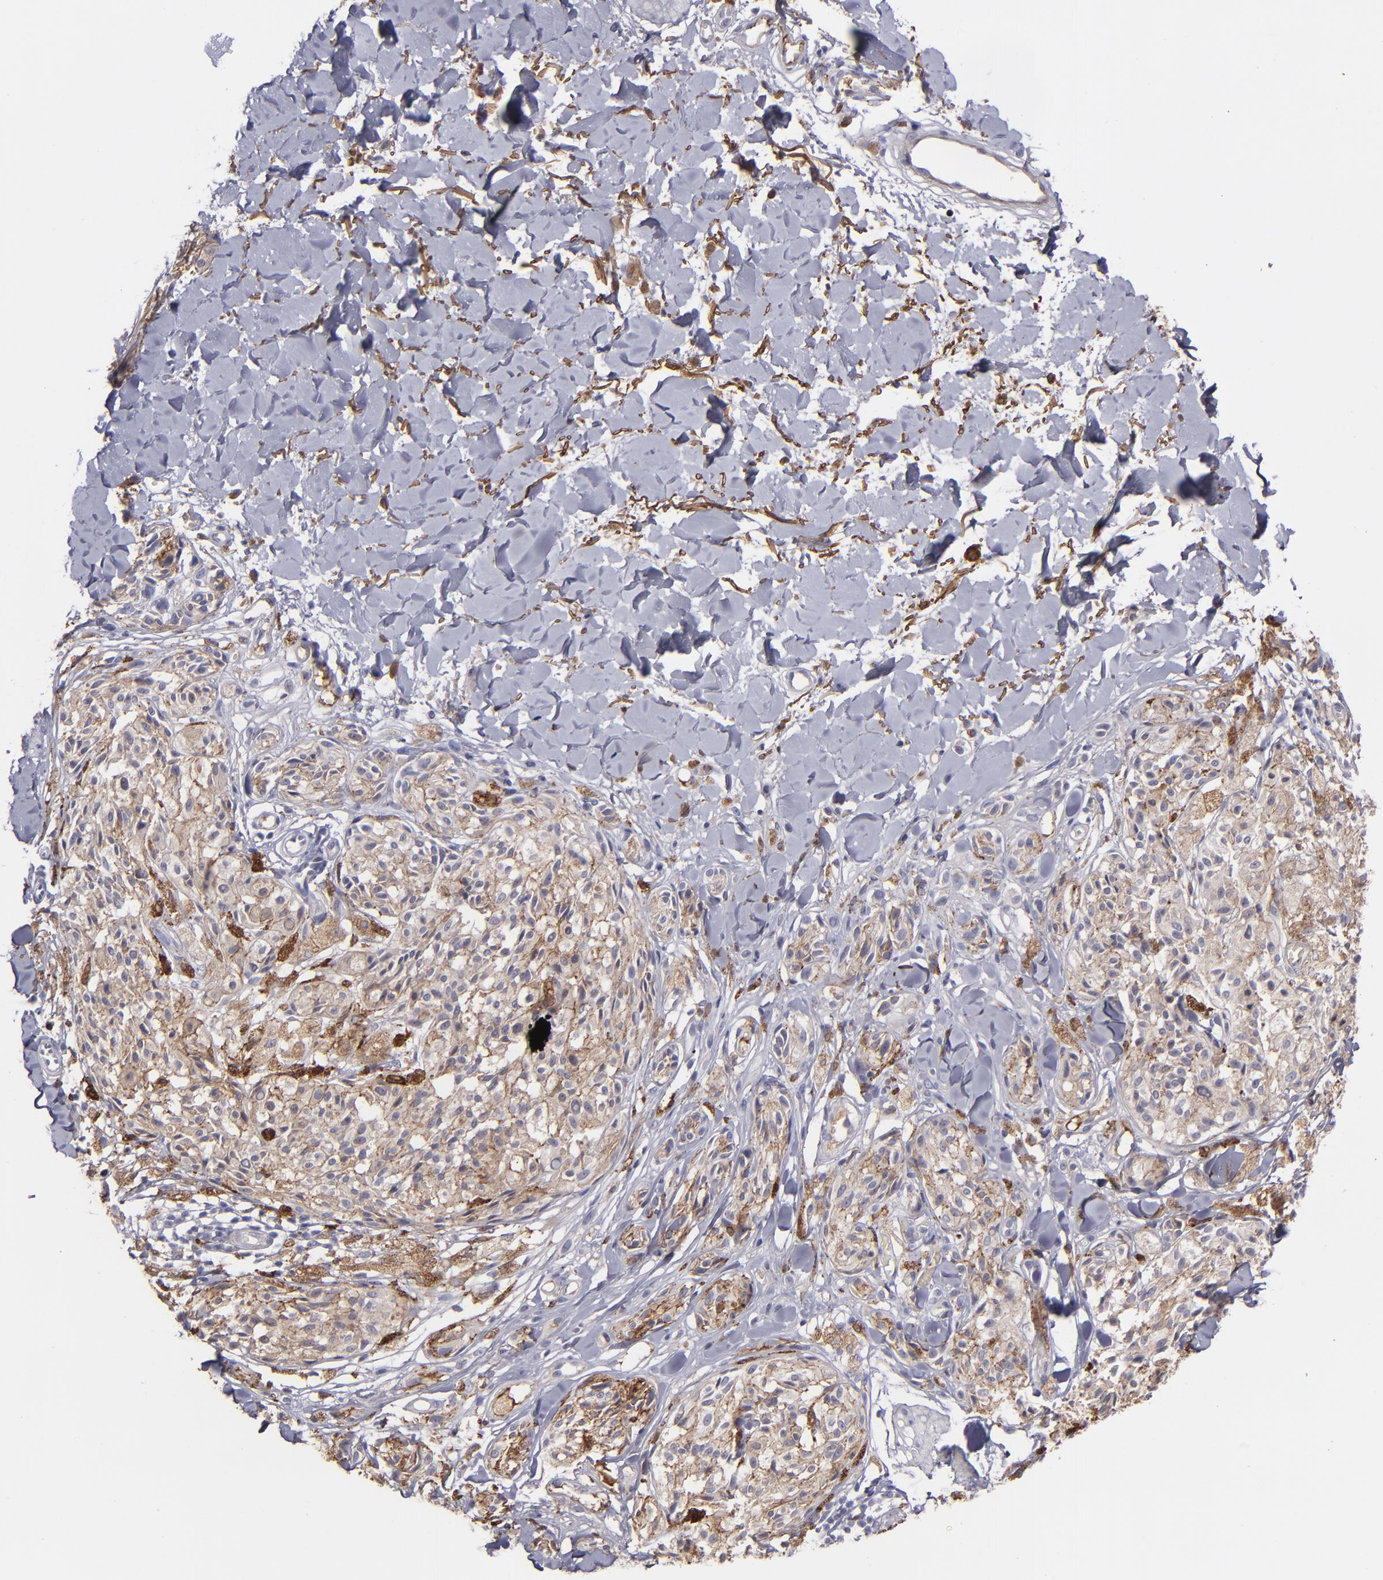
{"staining": {"intensity": "weak", "quantity": "25%-75%", "location": "cytoplasmic/membranous"}, "tissue": "melanoma", "cell_type": "Tumor cells", "image_type": "cancer", "snomed": [{"axis": "morphology", "description": "Malignant melanoma, Metastatic site"}, {"axis": "topography", "description": "Skin"}], "caption": "A histopathology image of human melanoma stained for a protein demonstrates weak cytoplasmic/membranous brown staining in tumor cells.", "gene": "C1QA", "patient": {"sex": "female", "age": 66}}